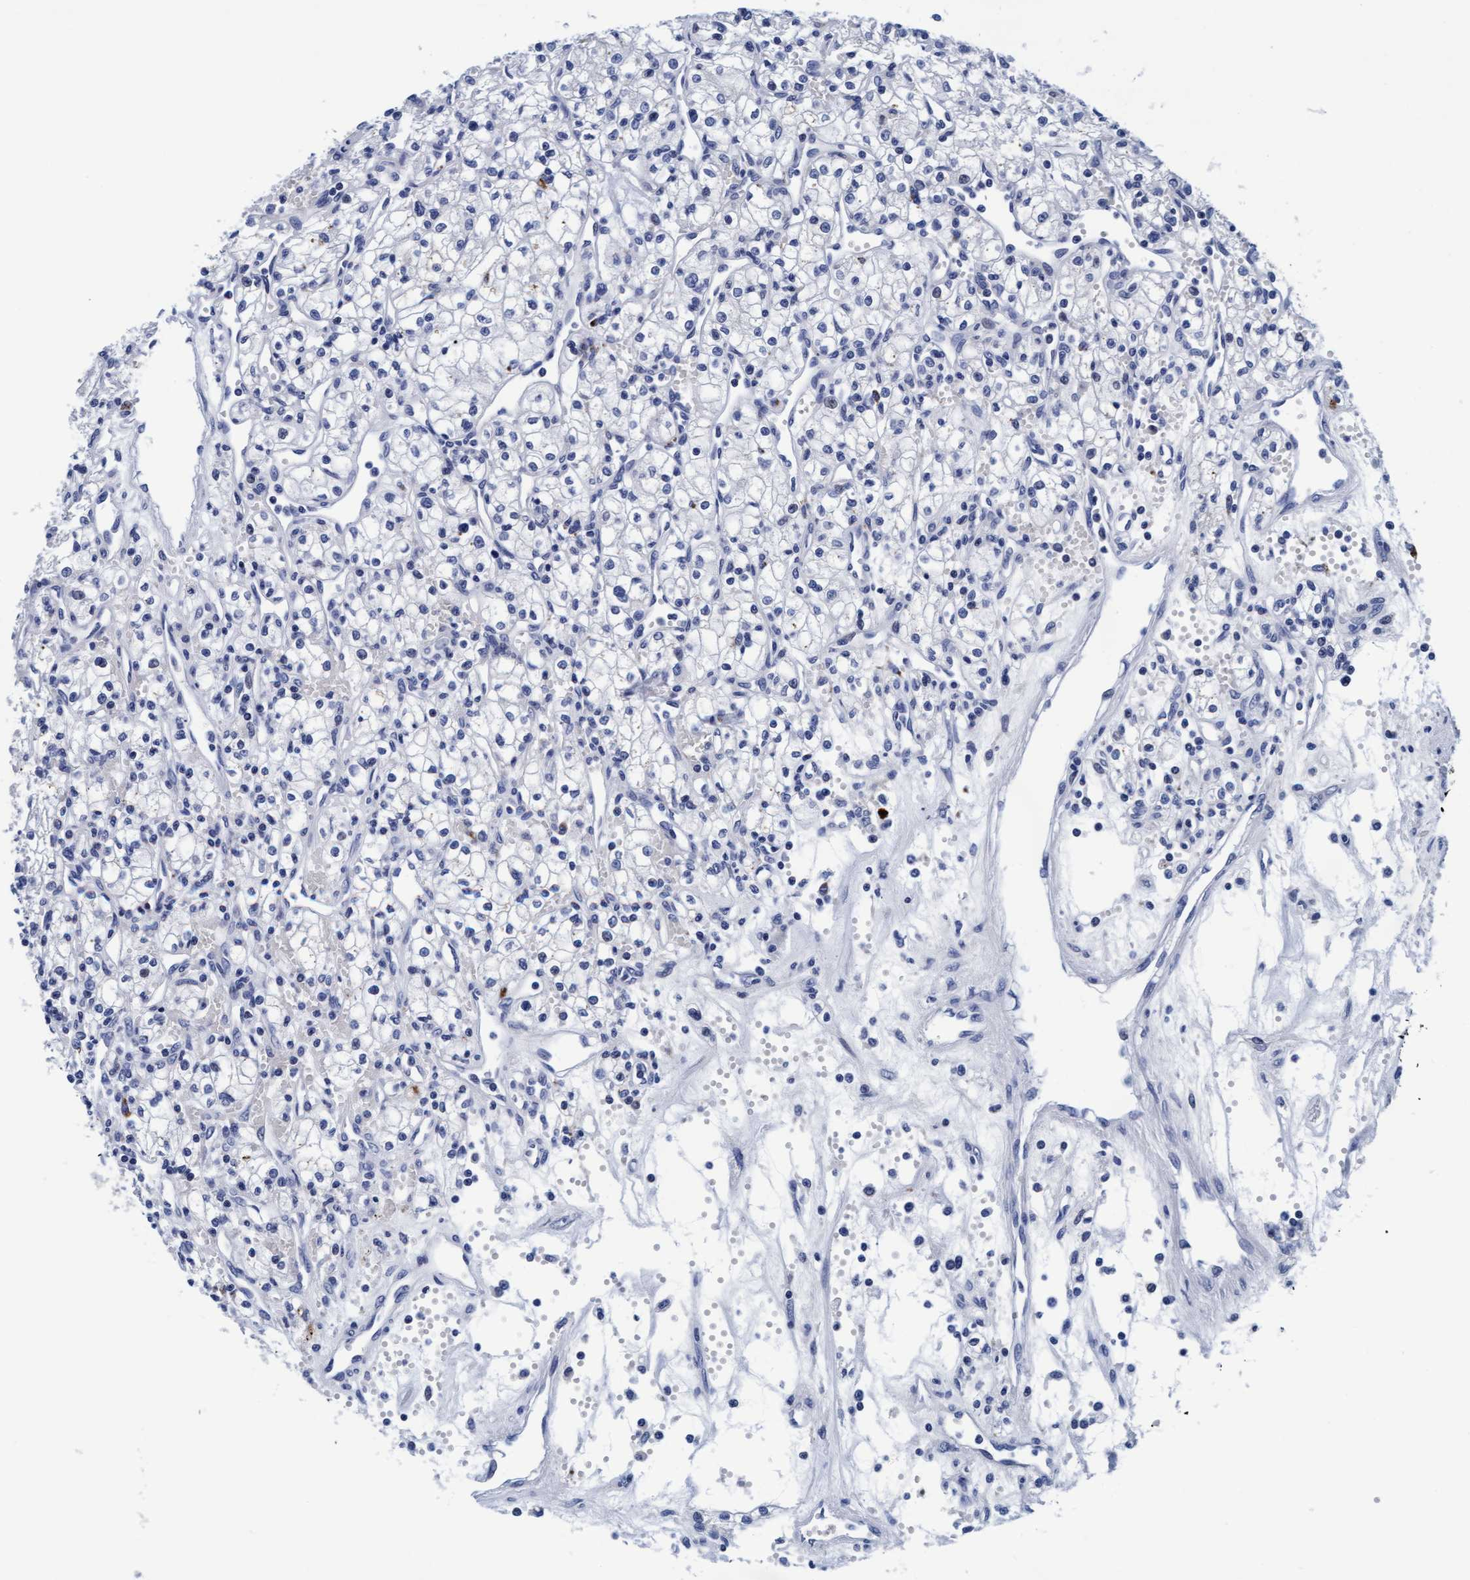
{"staining": {"intensity": "negative", "quantity": "none", "location": "none"}, "tissue": "renal cancer", "cell_type": "Tumor cells", "image_type": "cancer", "snomed": [{"axis": "morphology", "description": "Adenocarcinoma, NOS"}, {"axis": "topography", "description": "Kidney"}], "caption": "The histopathology image exhibits no staining of tumor cells in renal cancer.", "gene": "ARSG", "patient": {"sex": "male", "age": 59}}